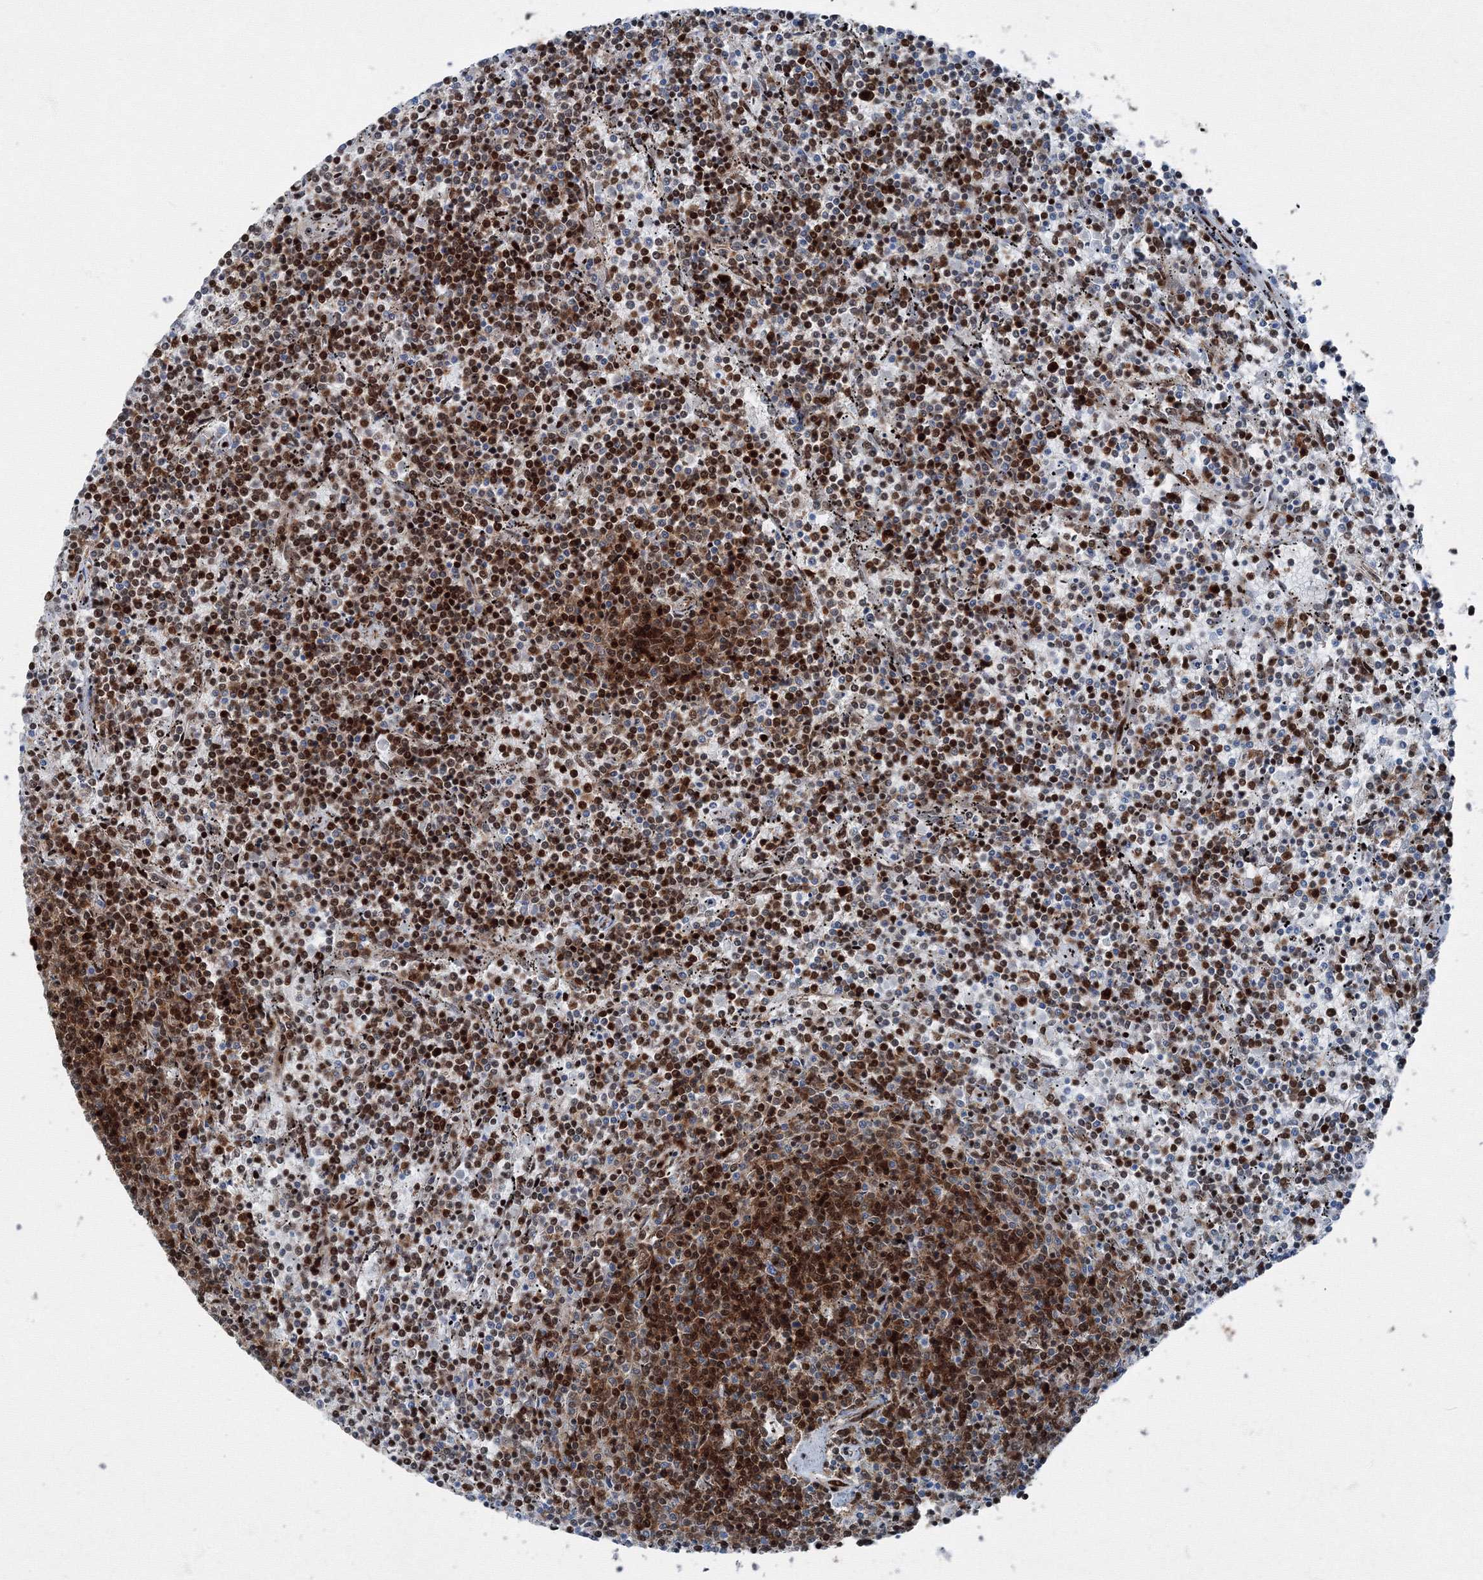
{"staining": {"intensity": "strong", "quantity": "25%-75%", "location": "nuclear"}, "tissue": "lymphoma", "cell_type": "Tumor cells", "image_type": "cancer", "snomed": [{"axis": "morphology", "description": "Malignant lymphoma, non-Hodgkin's type, Low grade"}, {"axis": "topography", "description": "Spleen"}], "caption": "Protein expression analysis of human malignant lymphoma, non-Hodgkin's type (low-grade) reveals strong nuclear positivity in about 25%-75% of tumor cells. Using DAB (brown) and hematoxylin (blue) stains, captured at high magnification using brightfield microscopy.", "gene": "SNRPC", "patient": {"sex": "female", "age": 50}}